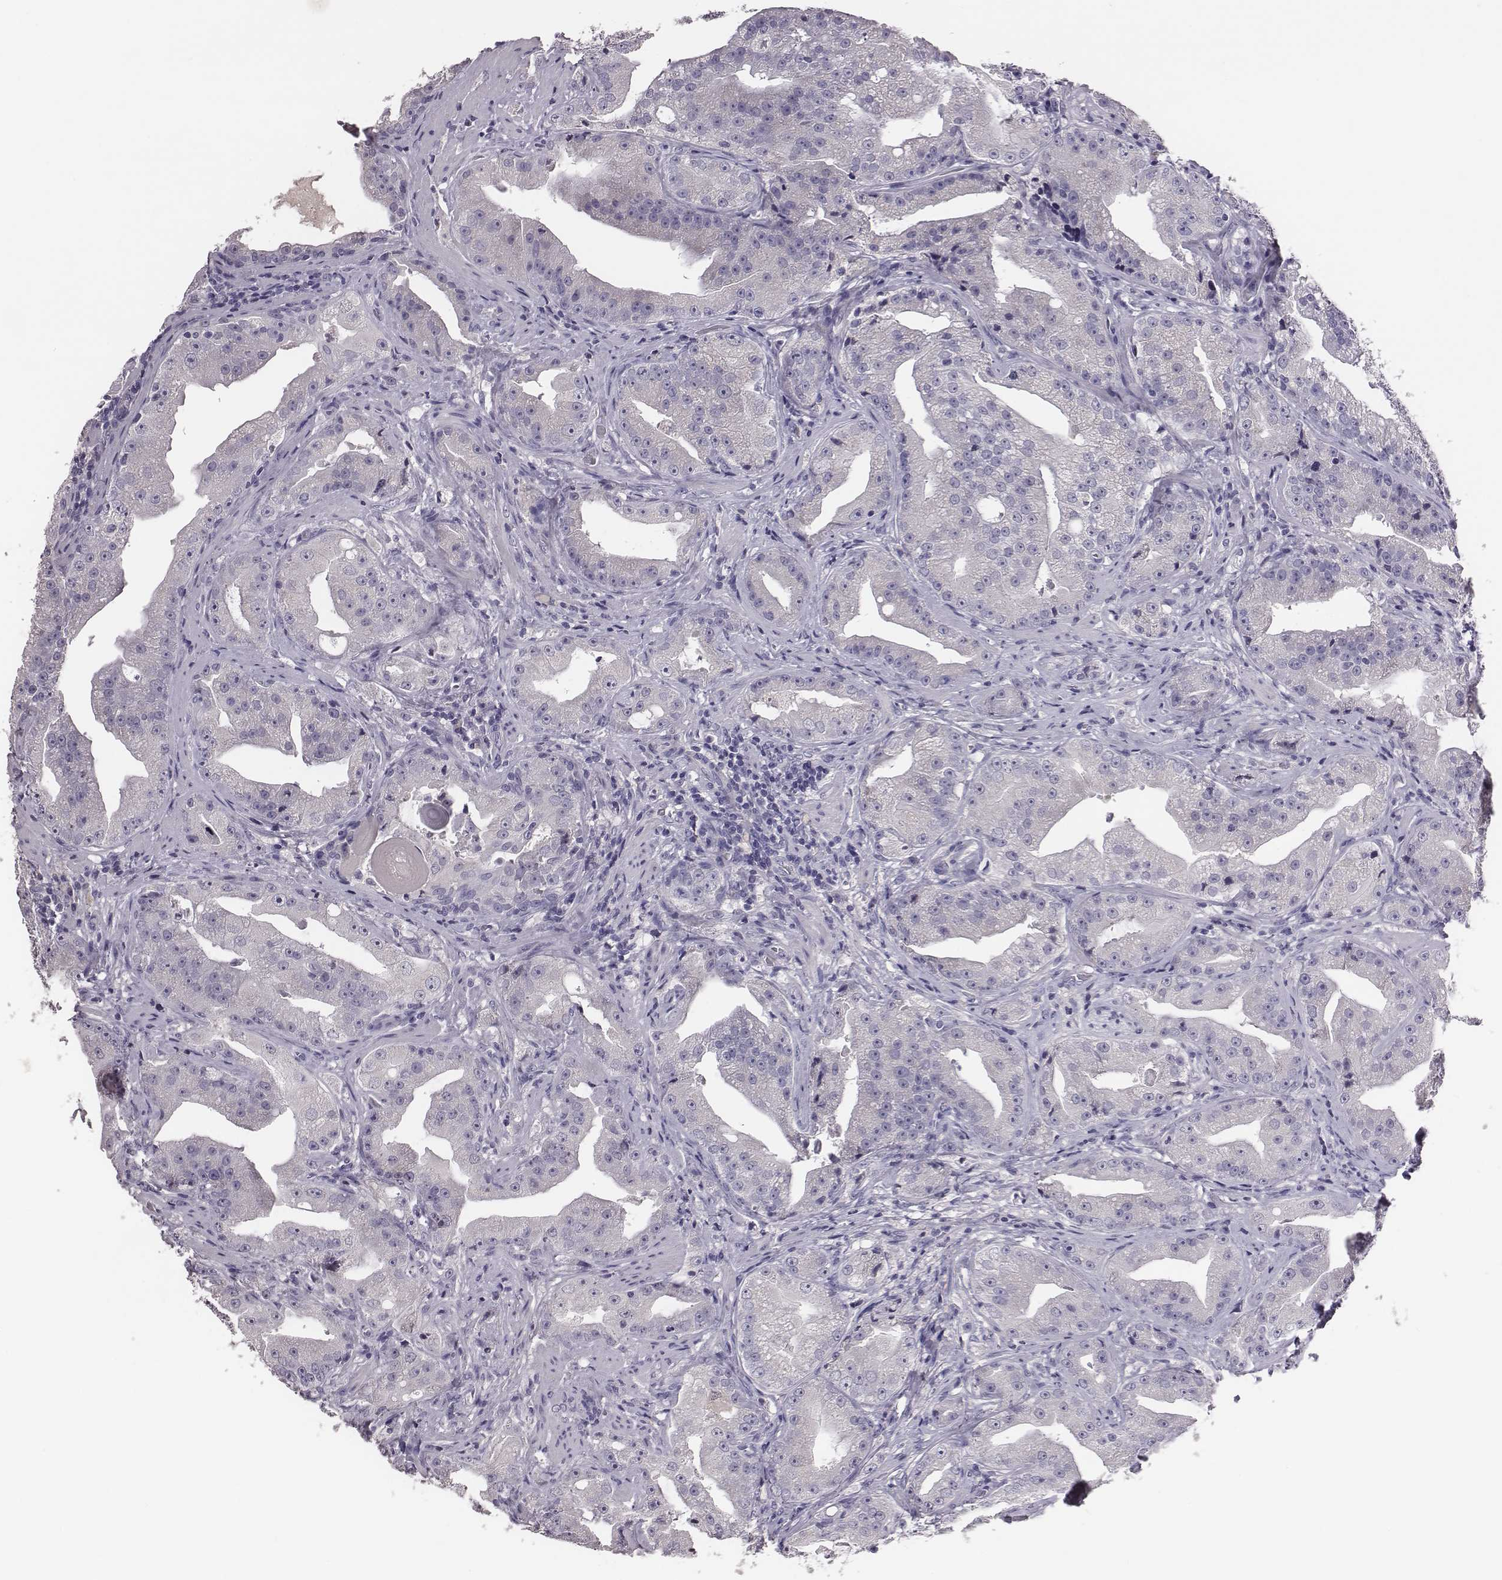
{"staining": {"intensity": "negative", "quantity": "none", "location": "none"}, "tissue": "prostate cancer", "cell_type": "Tumor cells", "image_type": "cancer", "snomed": [{"axis": "morphology", "description": "Adenocarcinoma, Low grade"}, {"axis": "topography", "description": "Prostate"}], "caption": "Tumor cells show no significant staining in prostate cancer (low-grade adenocarcinoma). (DAB immunohistochemistry, high magnification).", "gene": "EN1", "patient": {"sex": "male", "age": 62}}